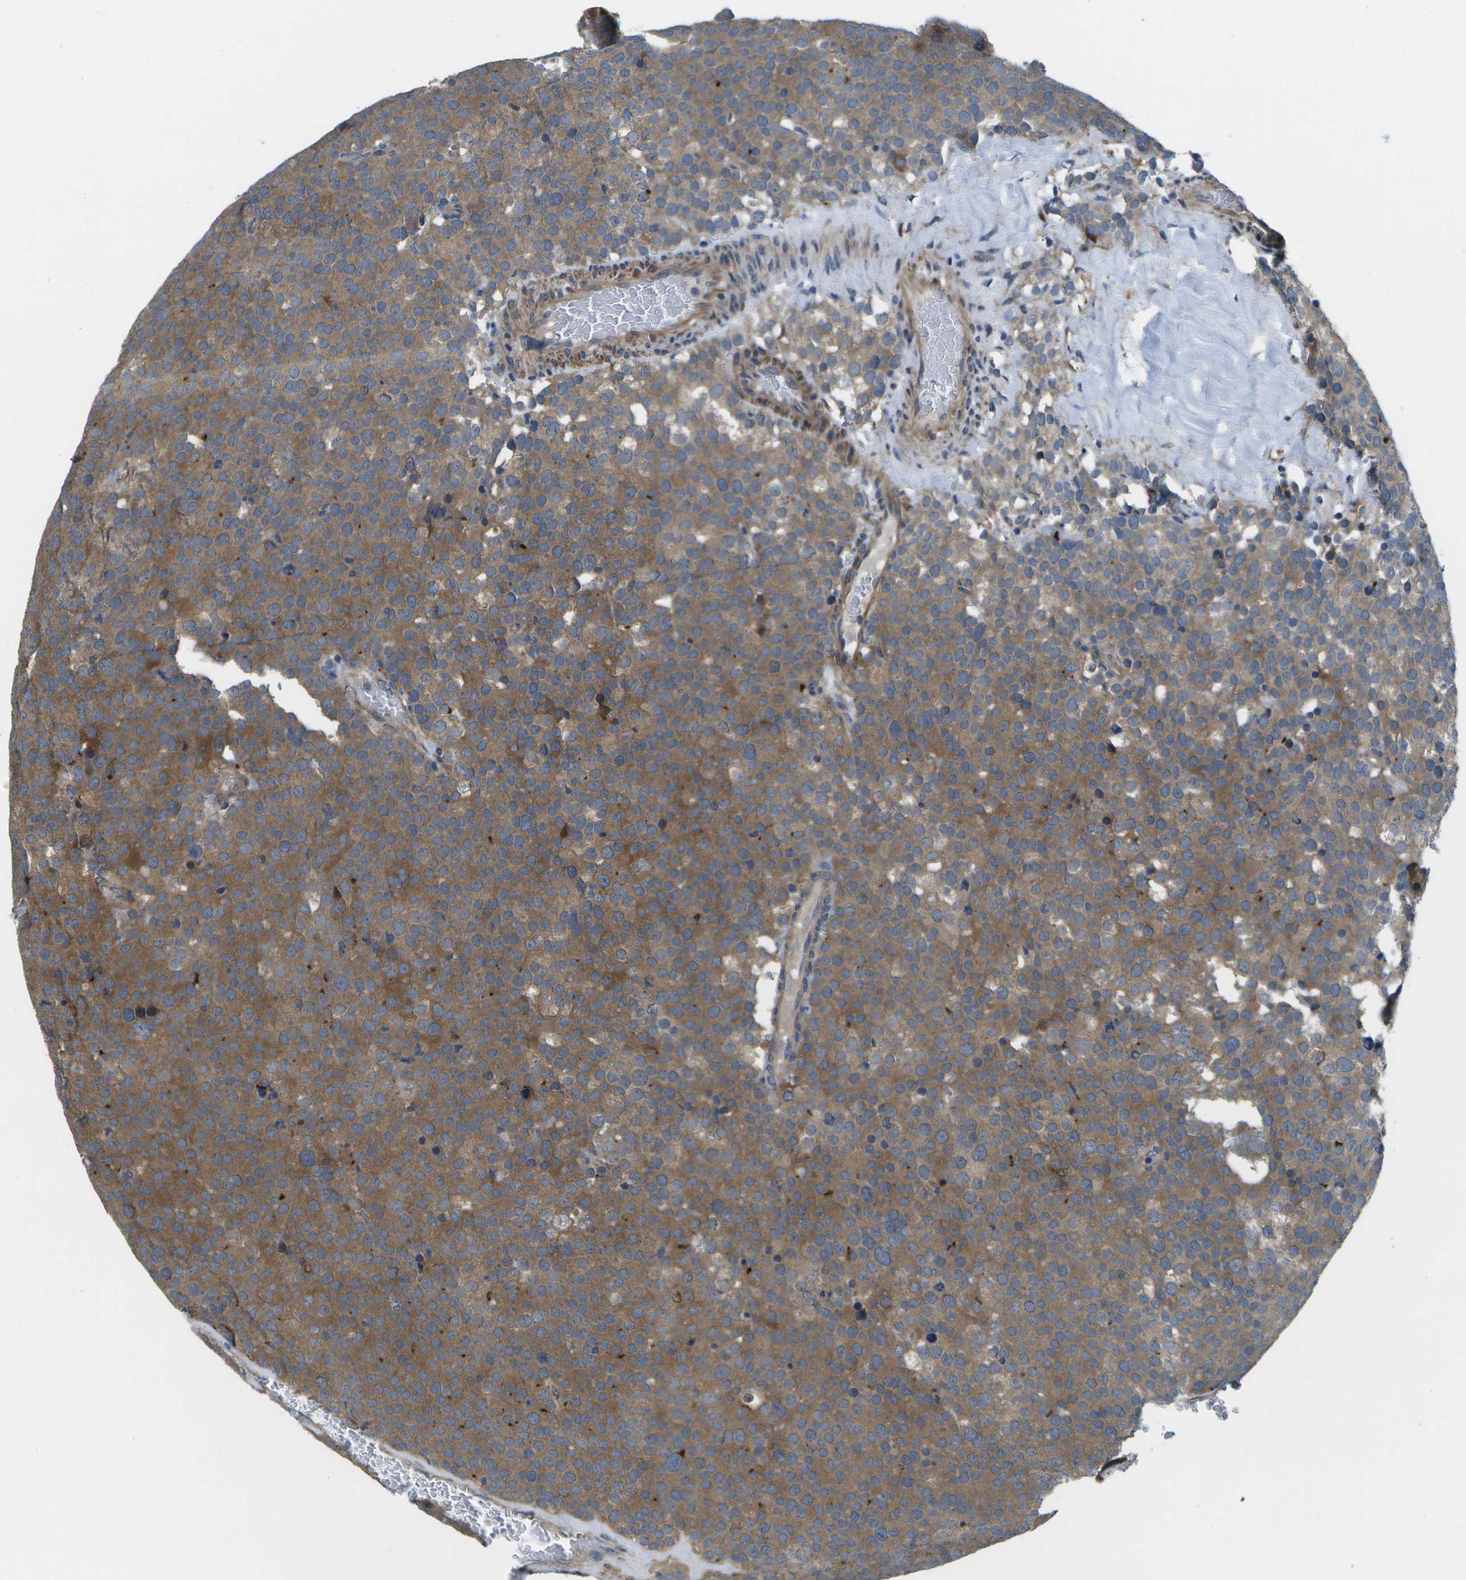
{"staining": {"intensity": "moderate", "quantity": ">75%", "location": "cytoplasmic/membranous"}, "tissue": "testis cancer", "cell_type": "Tumor cells", "image_type": "cancer", "snomed": [{"axis": "morphology", "description": "Normal tissue, NOS"}, {"axis": "morphology", "description": "Seminoma, NOS"}, {"axis": "topography", "description": "Testis"}], "caption": "An image of seminoma (testis) stained for a protein exhibits moderate cytoplasmic/membranous brown staining in tumor cells.", "gene": "P3H1", "patient": {"sex": "male", "age": 71}}